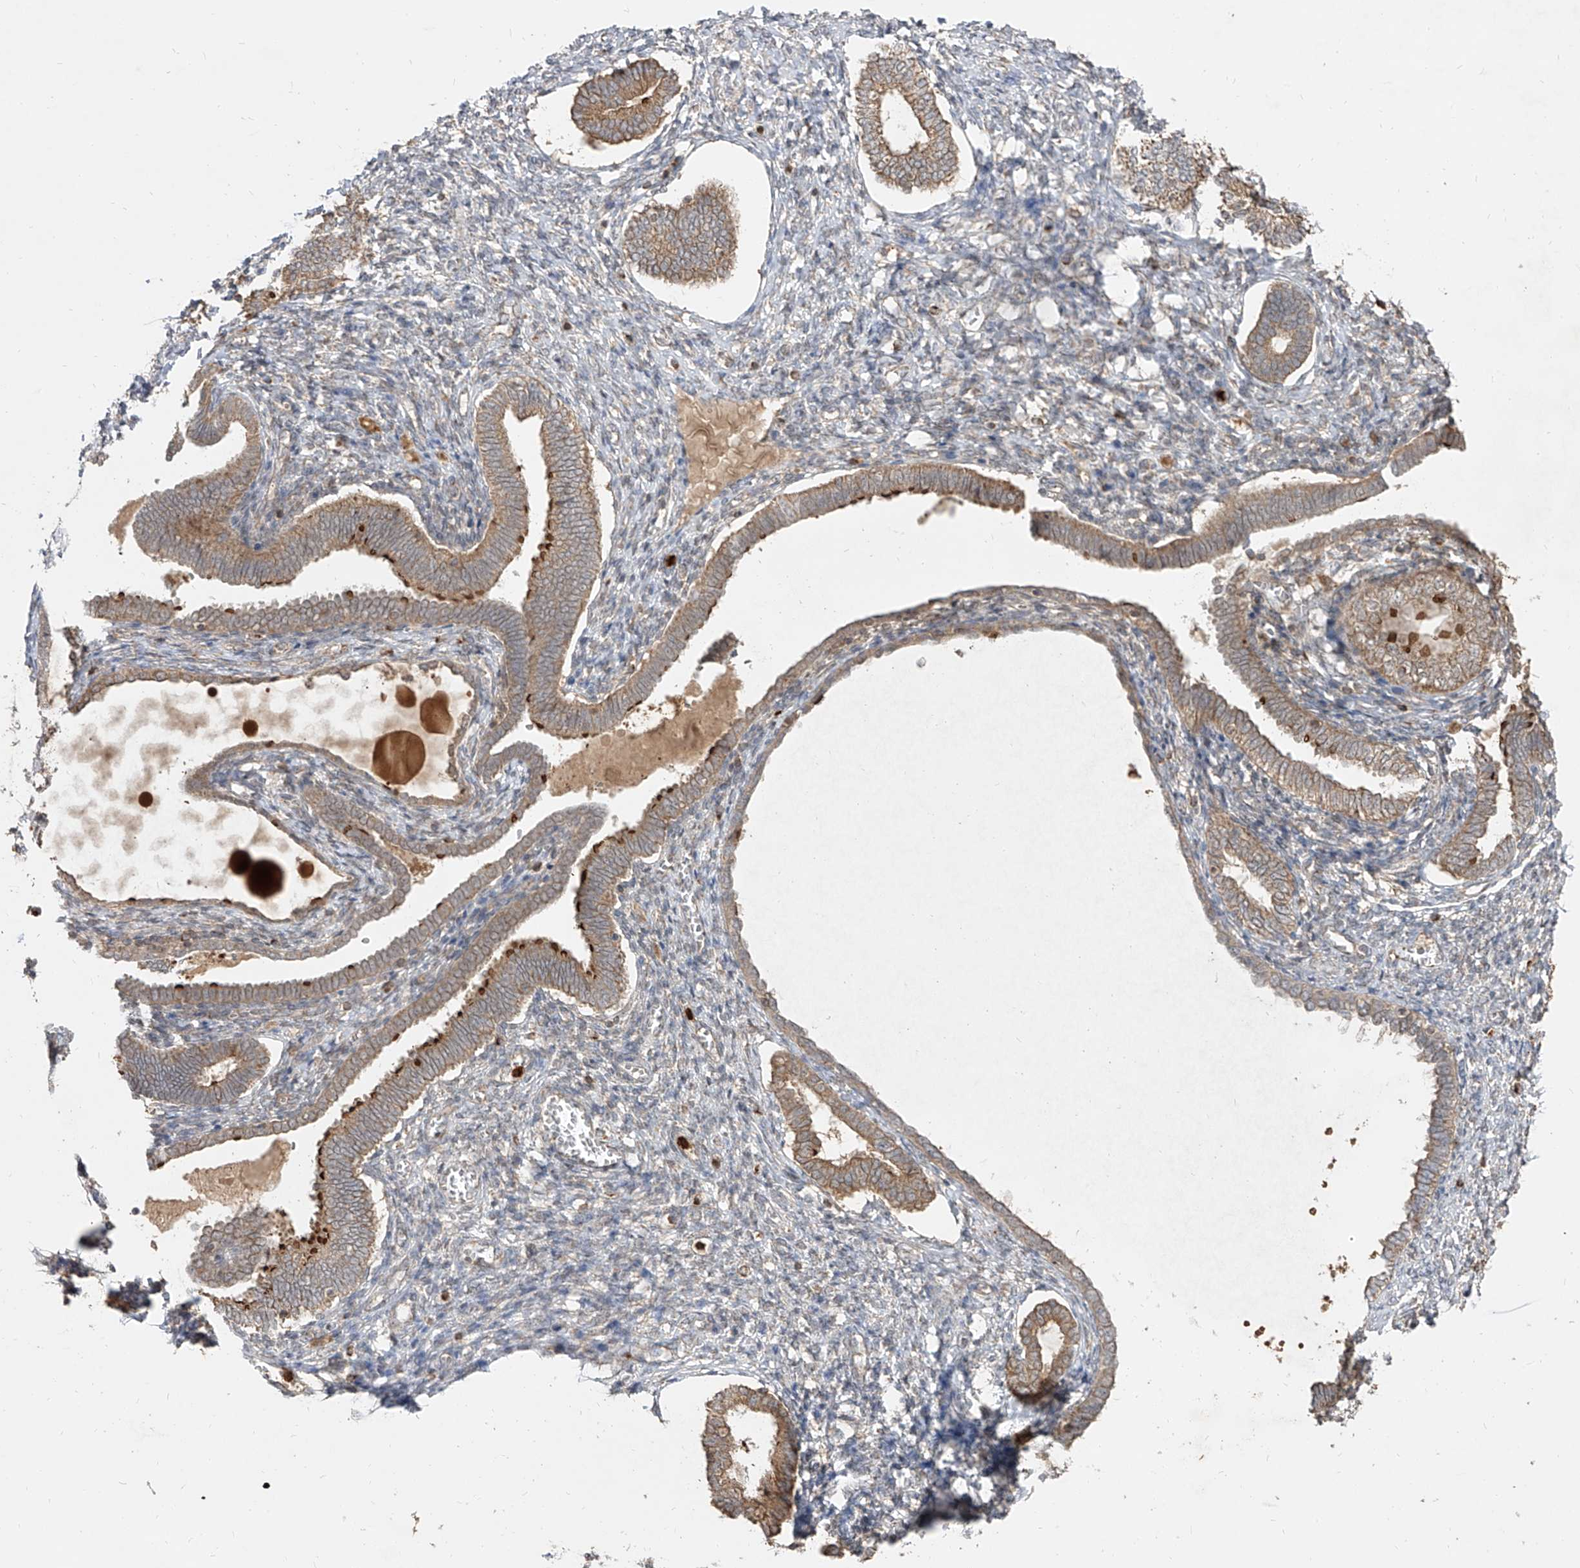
{"staining": {"intensity": "weak", "quantity": "25%-75%", "location": "cytoplasmic/membranous"}, "tissue": "endometrium", "cell_type": "Cells in endometrial stroma", "image_type": "normal", "snomed": [{"axis": "morphology", "description": "Normal tissue, NOS"}, {"axis": "topography", "description": "Endometrium"}], "caption": "The histopathology image demonstrates staining of unremarkable endometrium, revealing weak cytoplasmic/membranous protein expression (brown color) within cells in endometrial stroma. Nuclei are stained in blue.", "gene": "AIM2", "patient": {"sex": "female", "age": 77}}